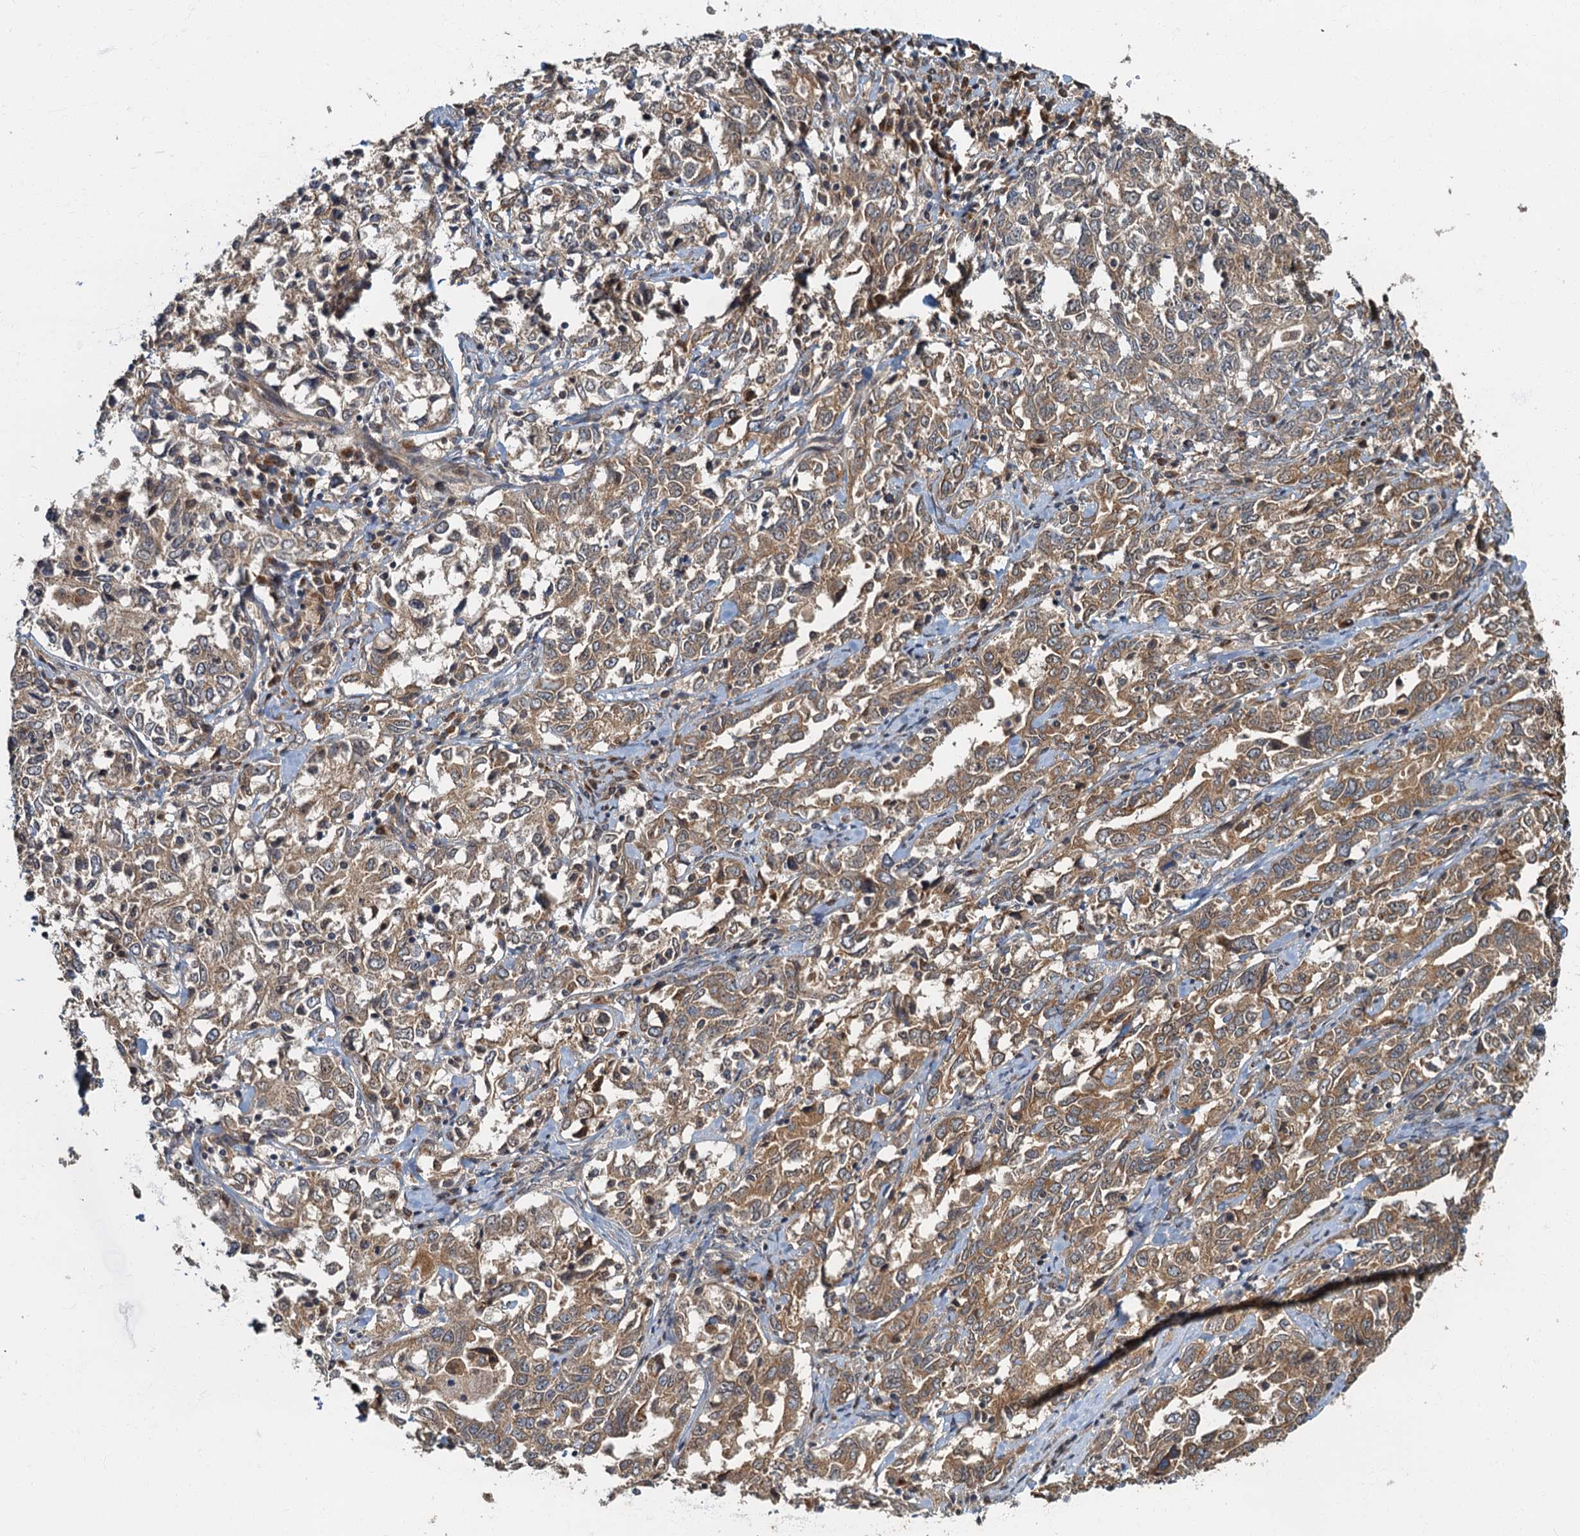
{"staining": {"intensity": "moderate", "quantity": ">75%", "location": "cytoplasmic/membranous"}, "tissue": "ovarian cancer", "cell_type": "Tumor cells", "image_type": "cancer", "snomed": [{"axis": "morphology", "description": "Carcinoma, endometroid"}, {"axis": "topography", "description": "Ovary"}], "caption": "Immunohistochemistry (IHC) photomicrograph of human ovarian cancer stained for a protein (brown), which reveals medium levels of moderate cytoplasmic/membranous expression in approximately >75% of tumor cells.", "gene": "TBCK", "patient": {"sex": "female", "age": 62}}